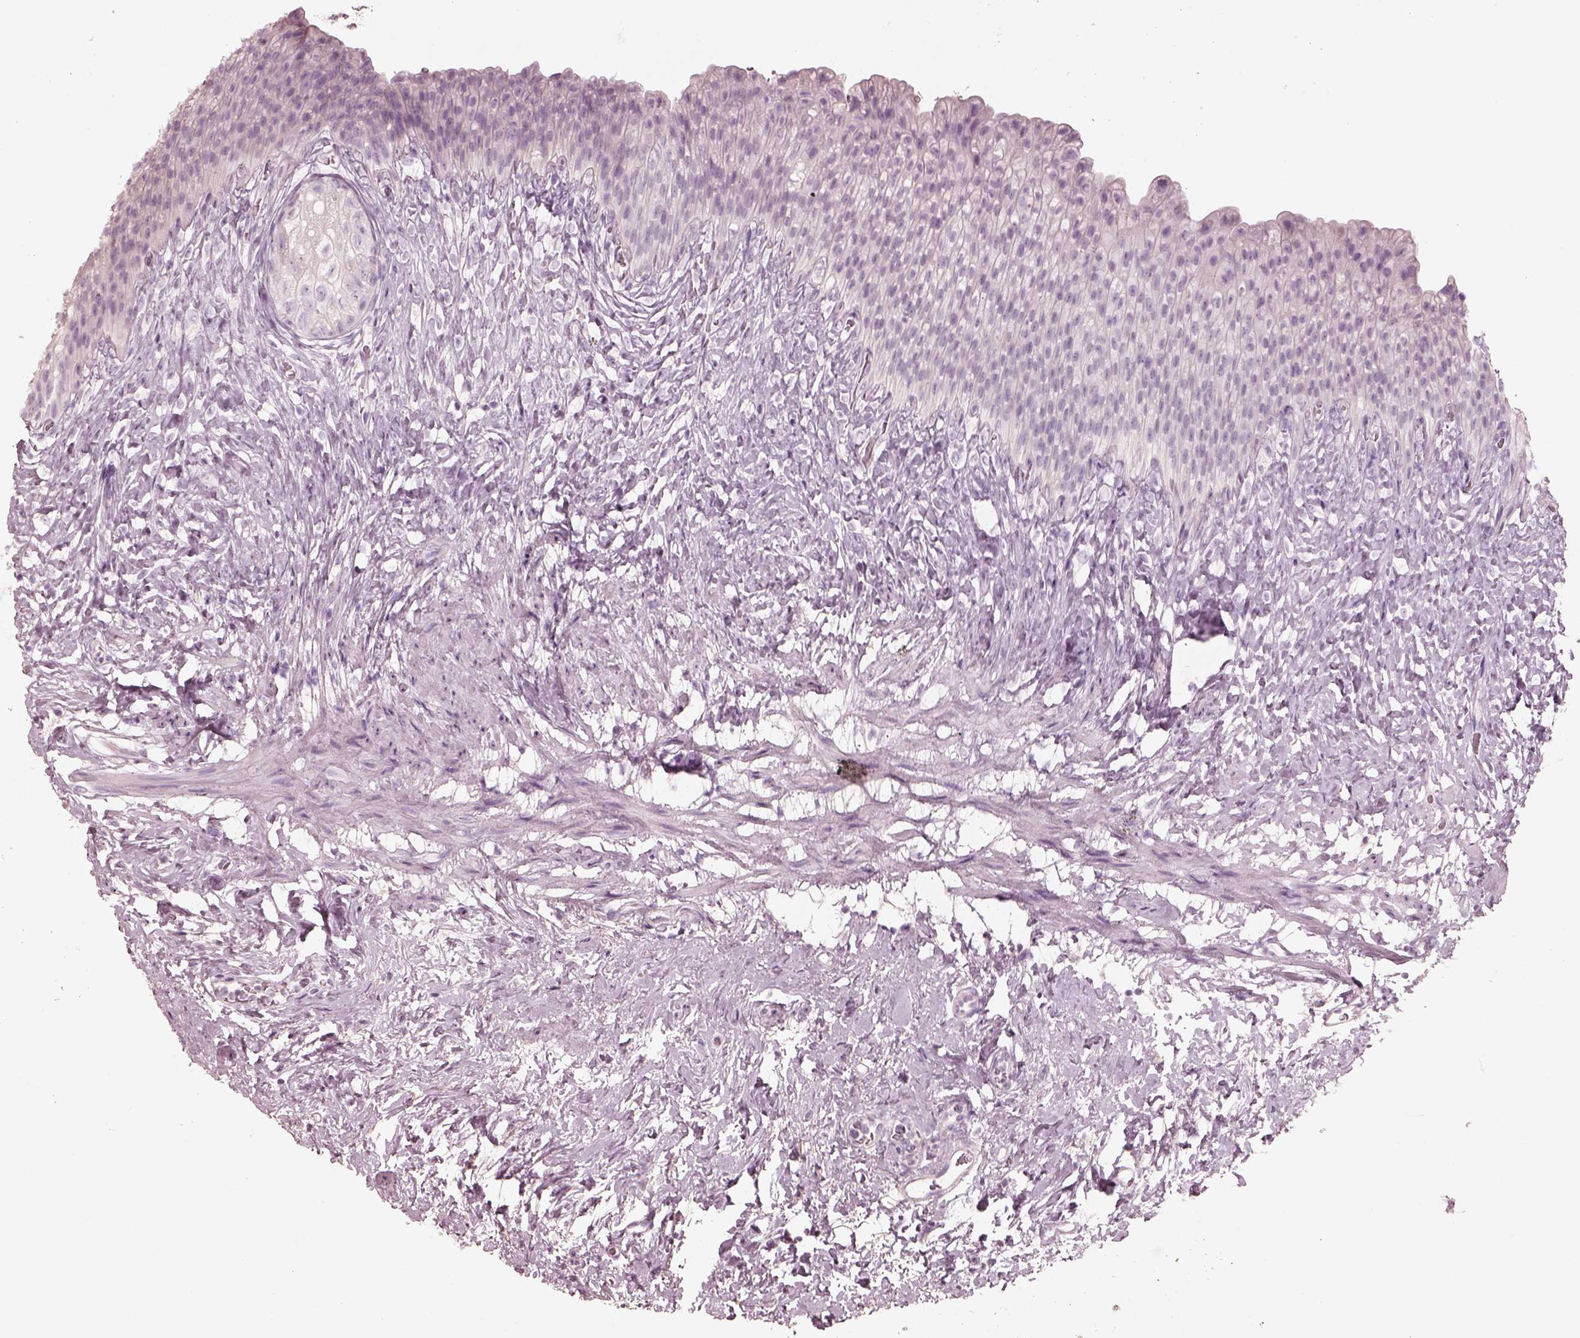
{"staining": {"intensity": "negative", "quantity": "none", "location": "none"}, "tissue": "urinary bladder", "cell_type": "Urothelial cells", "image_type": "normal", "snomed": [{"axis": "morphology", "description": "Normal tissue, NOS"}, {"axis": "topography", "description": "Urinary bladder"}, {"axis": "topography", "description": "Prostate"}], "caption": "Image shows no protein staining in urothelial cells of benign urinary bladder.", "gene": "ZP4", "patient": {"sex": "male", "age": 76}}